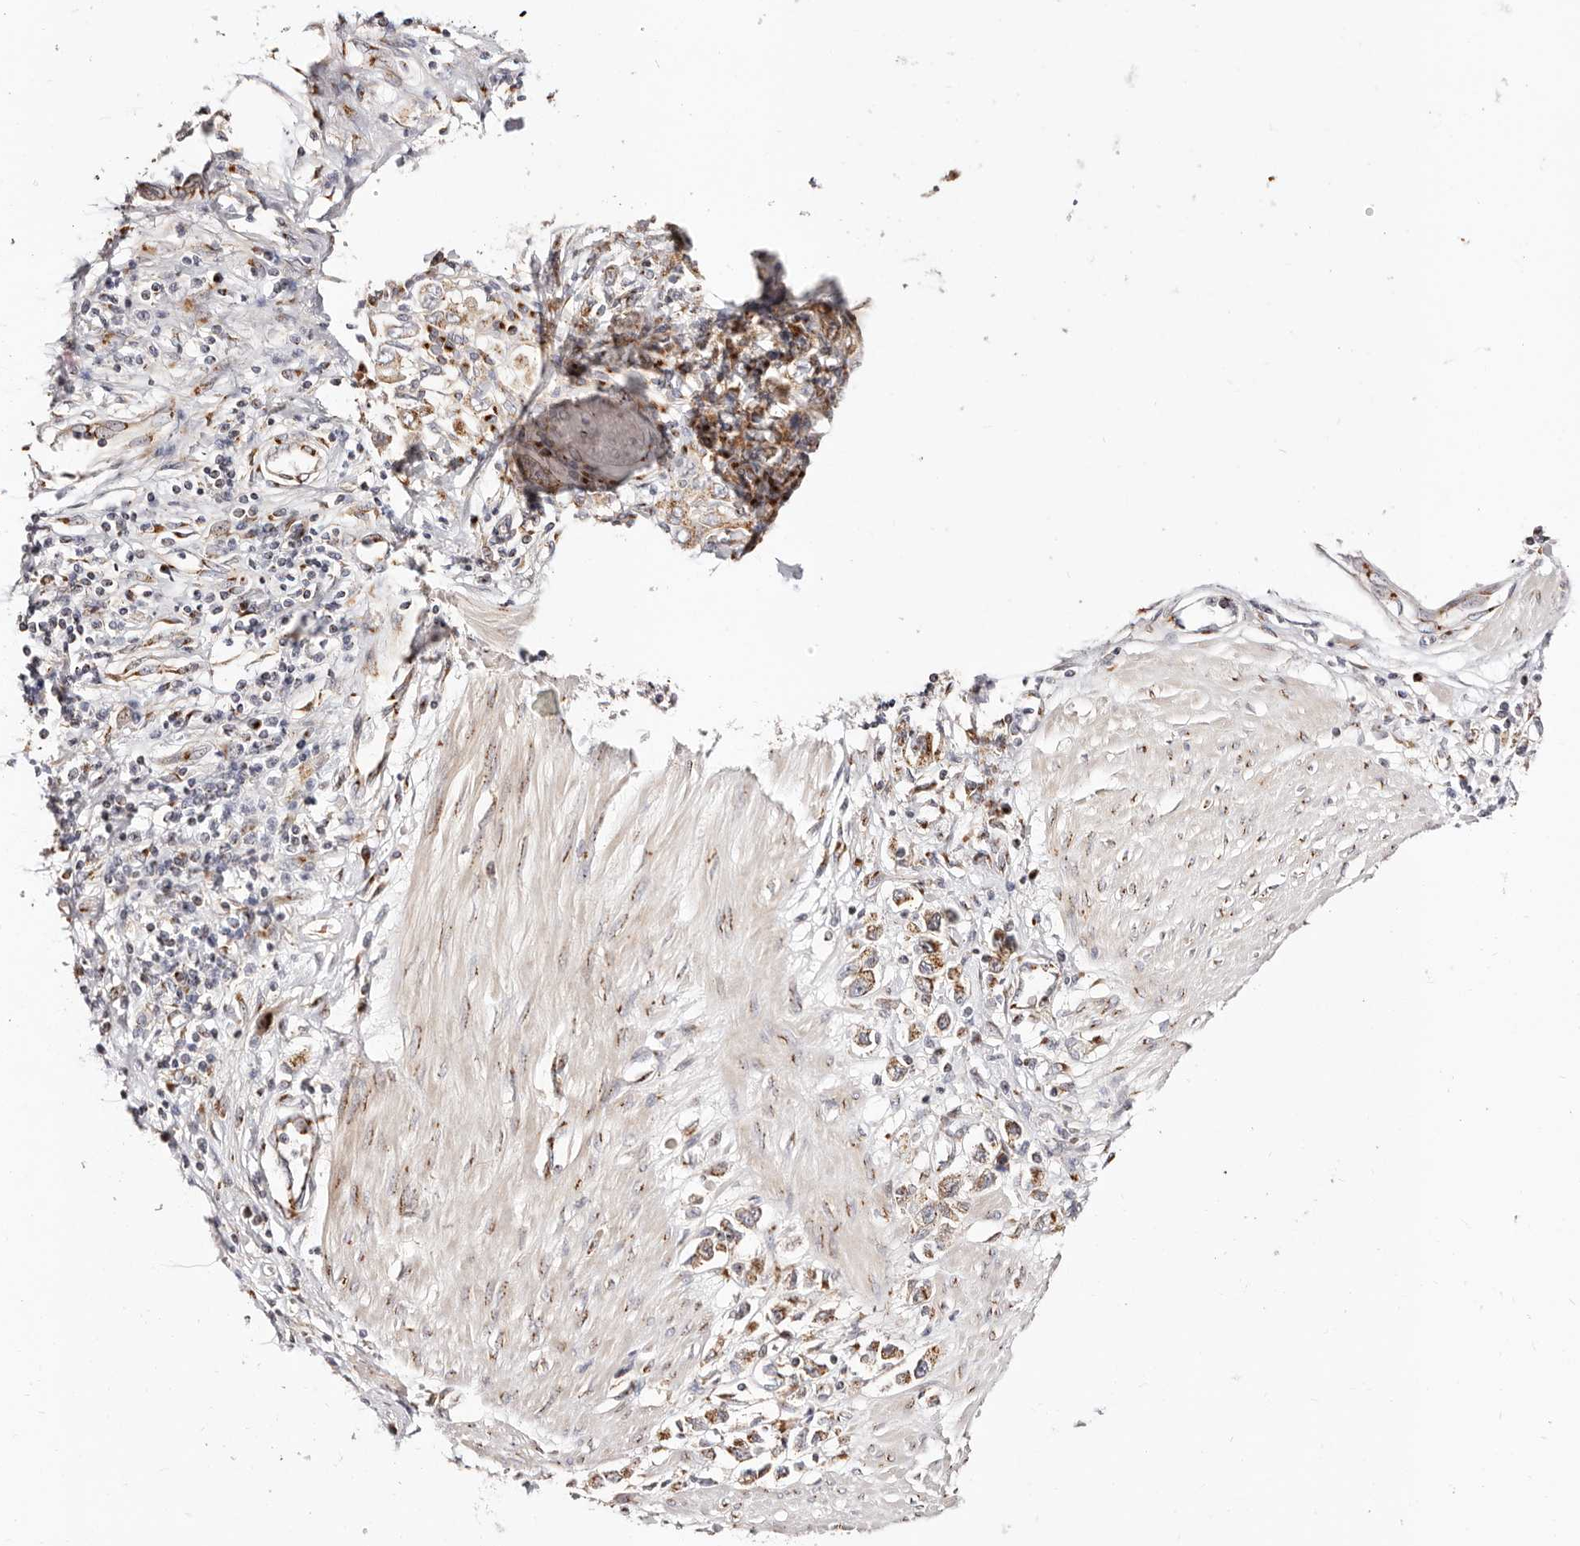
{"staining": {"intensity": "moderate", "quantity": ">75%", "location": "cytoplasmic/membranous"}, "tissue": "stomach cancer", "cell_type": "Tumor cells", "image_type": "cancer", "snomed": [{"axis": "morphology", "description": "Adenocarcinoma, NOS"}, {"axis": "topography", "description": "Stomach"}], "caption": "Adenocarcinoma (stomach) was stained to show a protein in brown. There is medium levels of moderate cytoplasmic/membranous expression in approximately >75% of tumor cells. Nuclei are stained in blue.", "gene": "MAPK6", "patient": {"sex": "female", "age": 76}}